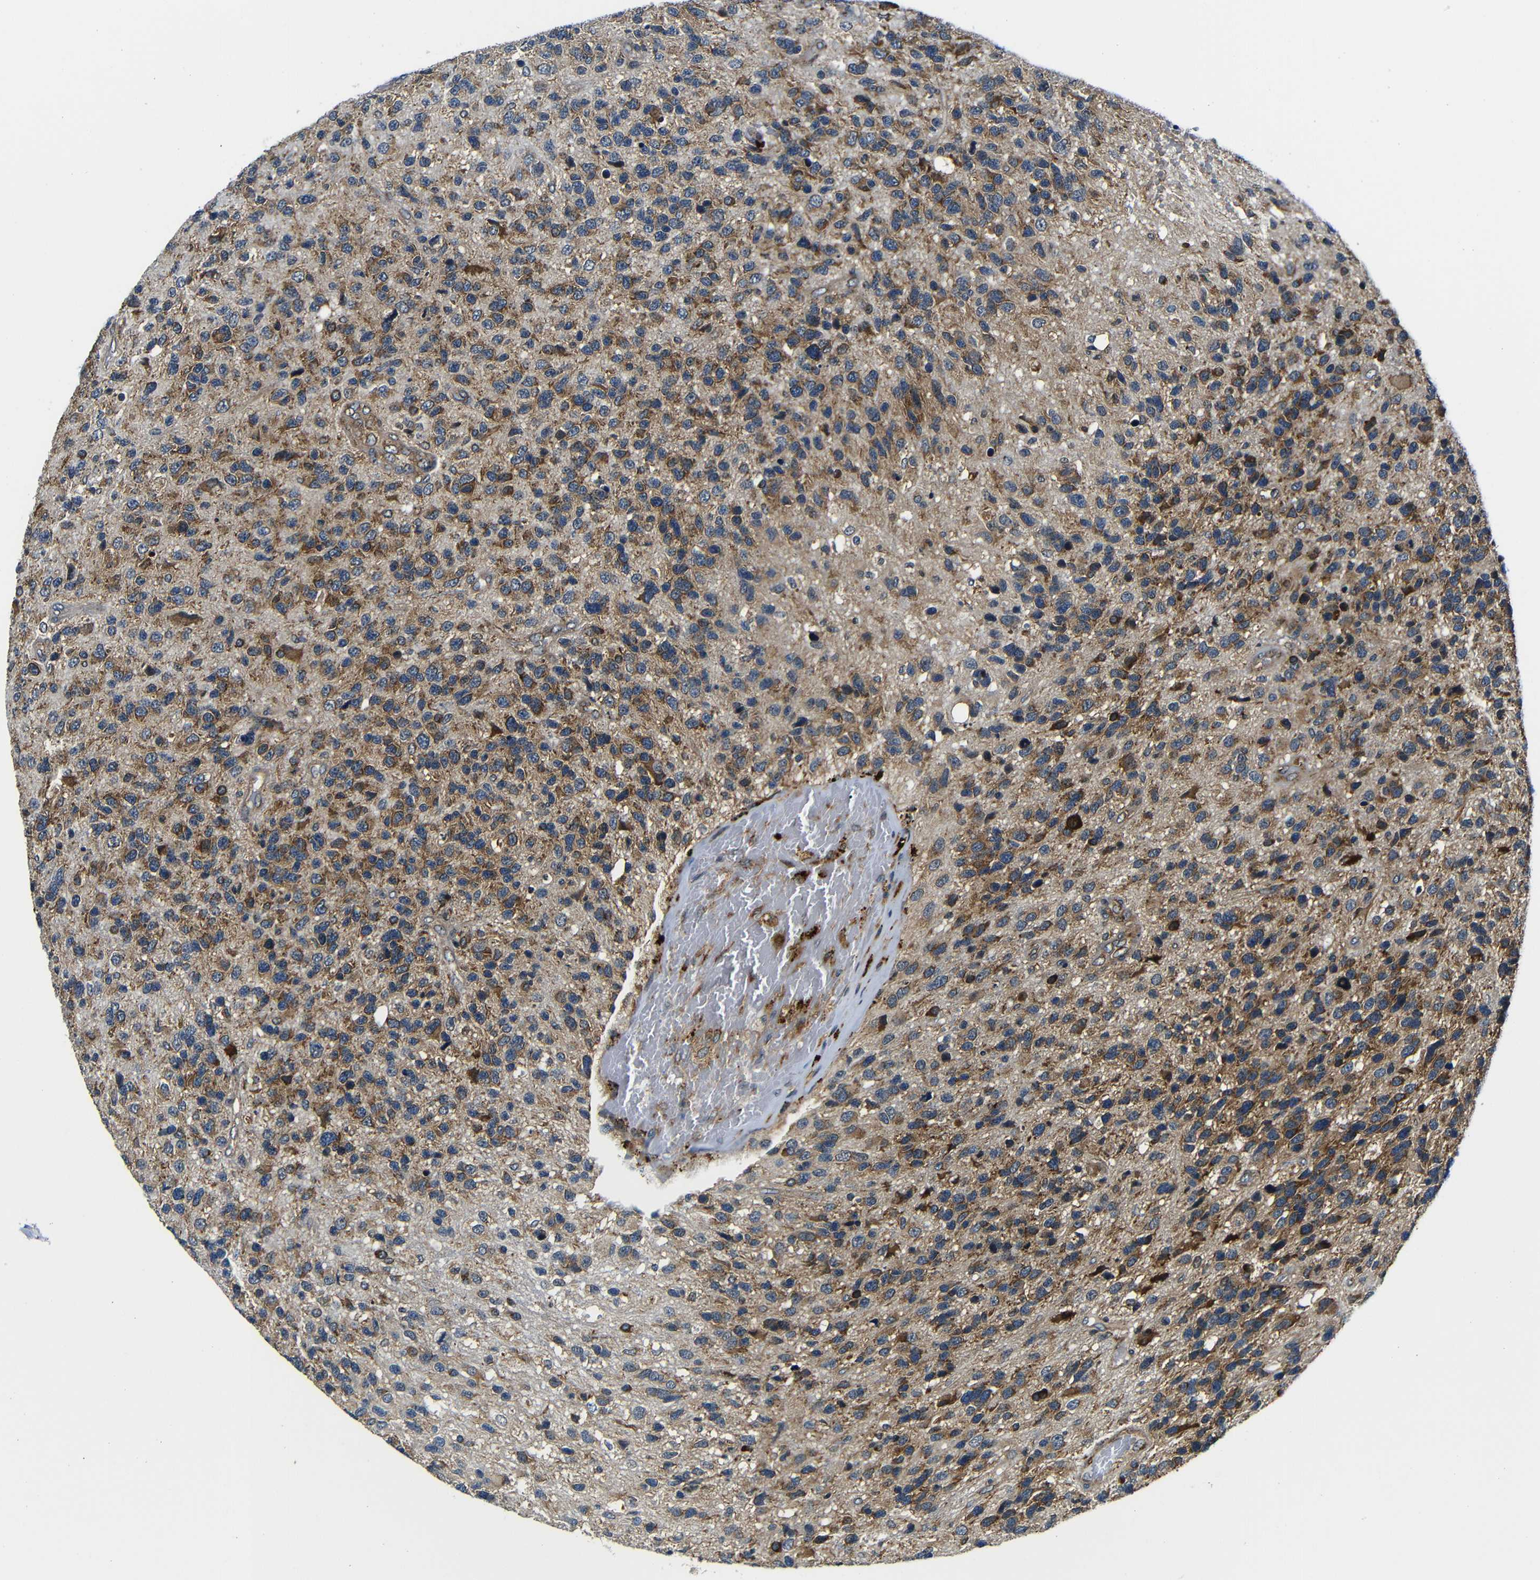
{"staining": {"intensity": "moderate", "quantity": ">75%", "location": "cytoplasmic/membranous"}, "tissue": "glioma", "cell_type": "Tumor cells", "image_type": "cancer", "snomed": [{"axis": "morphology", "description": "Glioma, malignant, High grade"}, {"axis": "topography", "description": "Brain"}], "caption": "Glioma stained for a protein (brown) exhibits moderate cytoplasmic/membranous positive positivity in about >75% of tumor cells.", "gene": "ABCE1", "patient": {"sex": "female", "age": 58}}